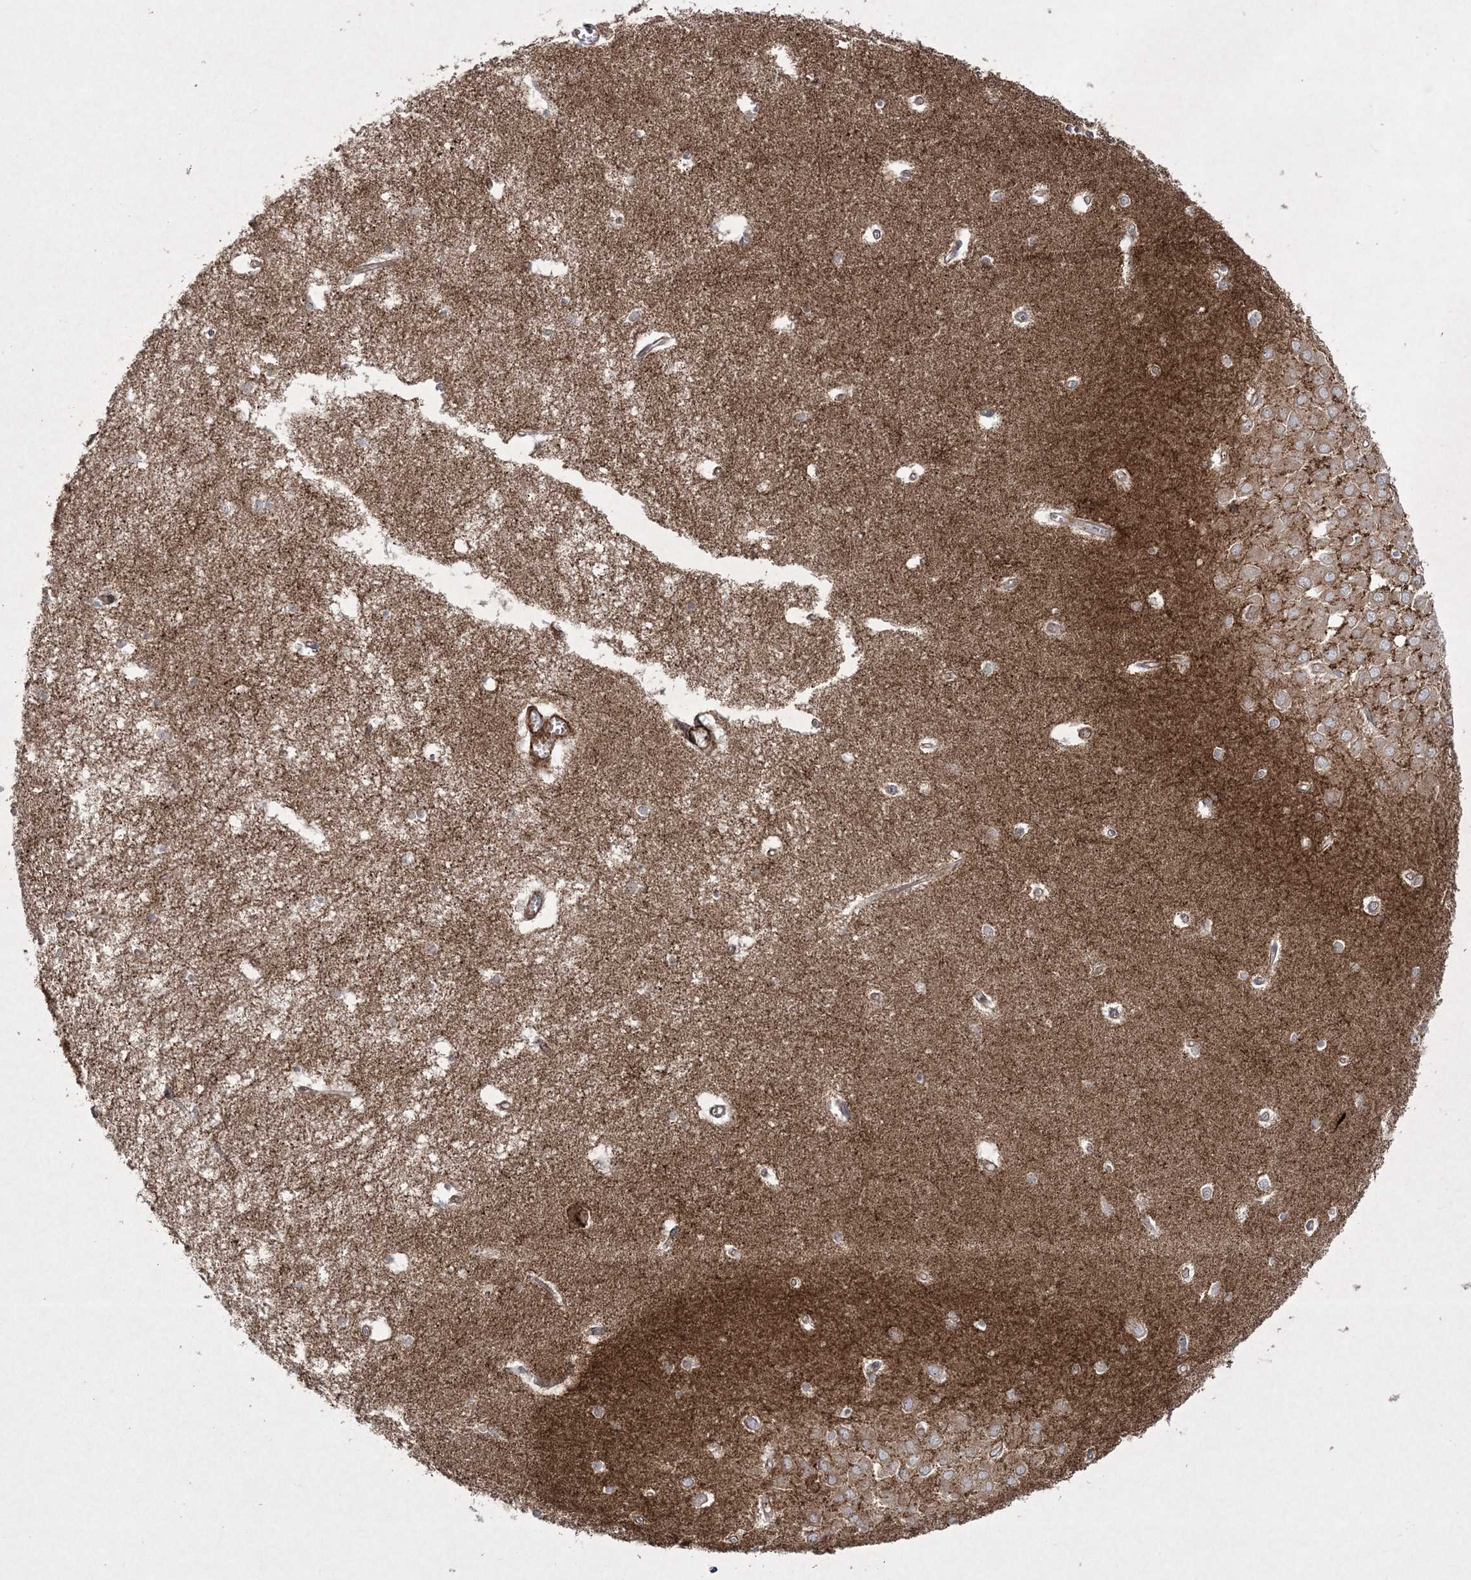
{"staining": {"intensity": "moderate", "quantity": ">75%", "location": "cytoplasmic/membranous"}, "tissue": "hippocampus", "cell_type": "Glial cells", "image_type": "normal", "snomed": [{"axis": "morphology", "description": "Normal tissue, NOS"}, {"axis": "topography", "description": "Hippocampus"}], "caption": "Human hippocampus stained with a brown dye displays moderate cytoplasmic/membranous positive positivity in about >75% of glial cells.", "gene": "RICTOR", "patient": {"sex": "male", "age": 70}}